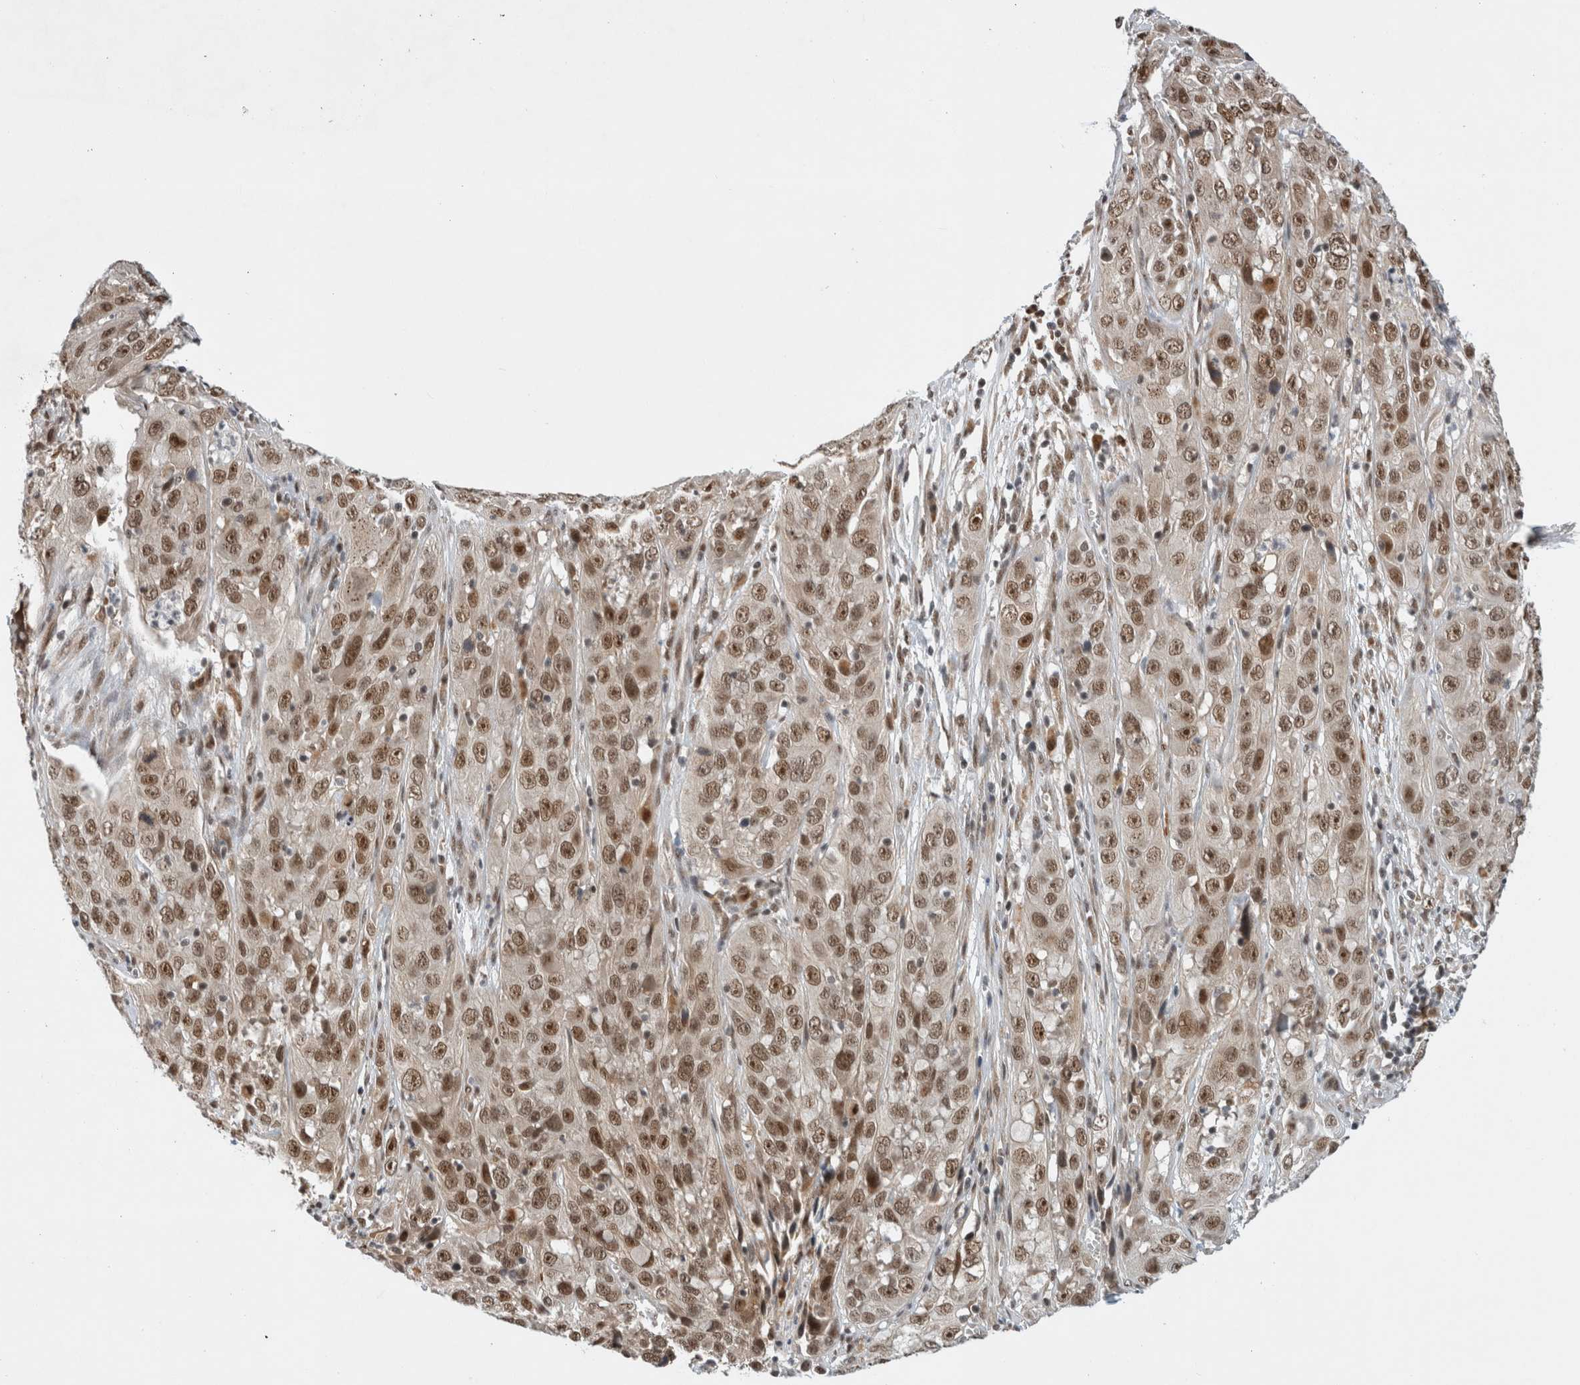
{"staining": {"intensity": "moderate", "quantity": ">75%", "location": "nuclear"}, "tissue": "cervical cancer", "cell_type": "Tumor cells", "image_type": "cancer", "snomed": [{"axis": "morphology", "description": "Squamous cell carcinoma, NOS"}, {"axis": "topography", "description": "Cervix"}], "caption": "Immunohistochemical staining of cervical squamous cell carcinoma shows moderate nuclear protein expression in about >75% of tumor cells.", "gene": "NCAPG2", "patient": {"sex": "female", "age": 32}}